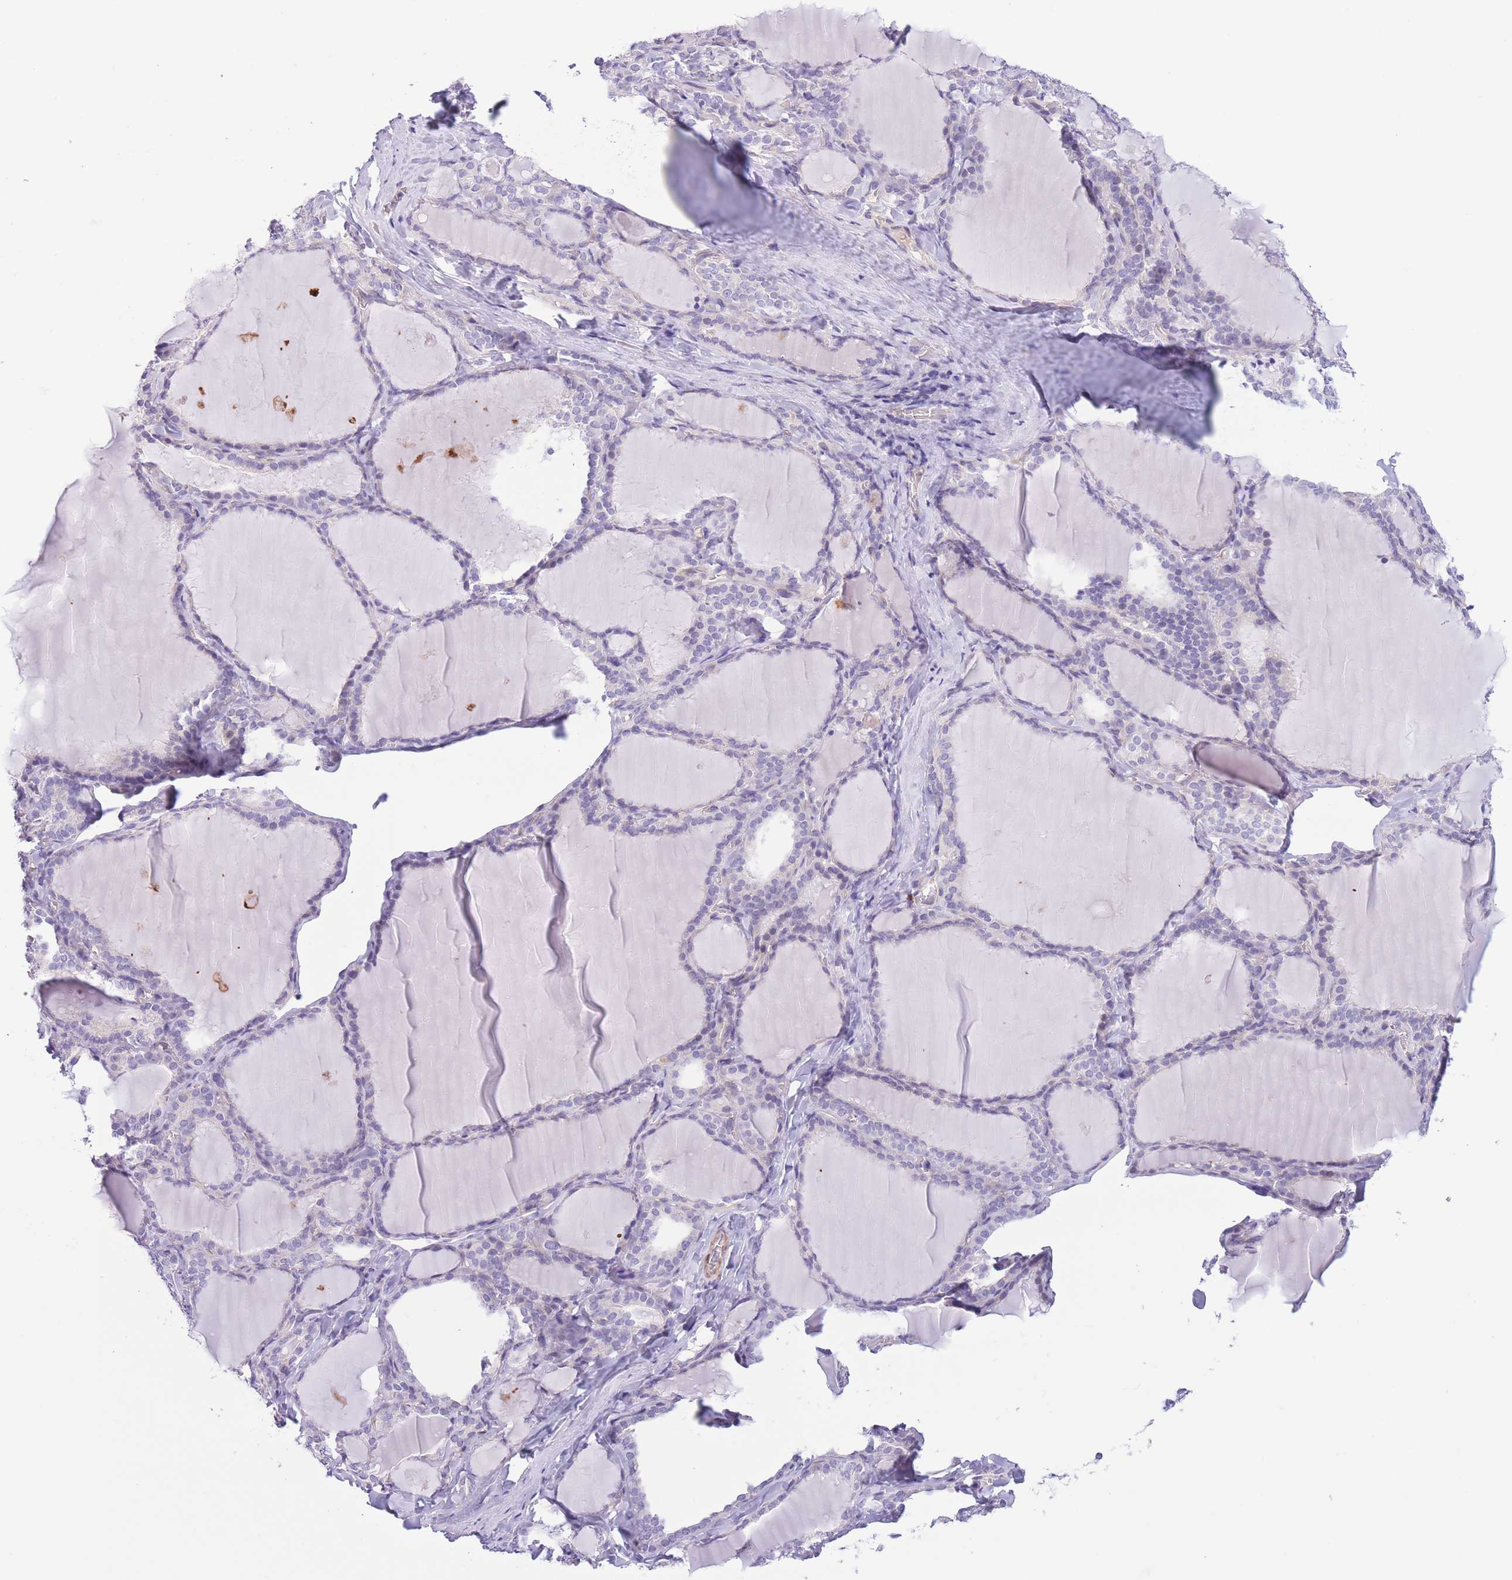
{"staining": {"intensity": "negative", "quantity": "none", "location": "none"}, "tissue": "thyroid gland", "cell_type": "Glandular cells", "image_type": "normal", "snomed": [{"axis": "morphology", "description": "Normal tissue, NOS"}, {"axis": "topography", "description": "Thyroid gland"}], "caption": "Immunohistochemistry of normal thyroid gland reveals no expression in glandular cells.", "gene": "C9orf152", "patient": {"sex": "female", "age": 31}}